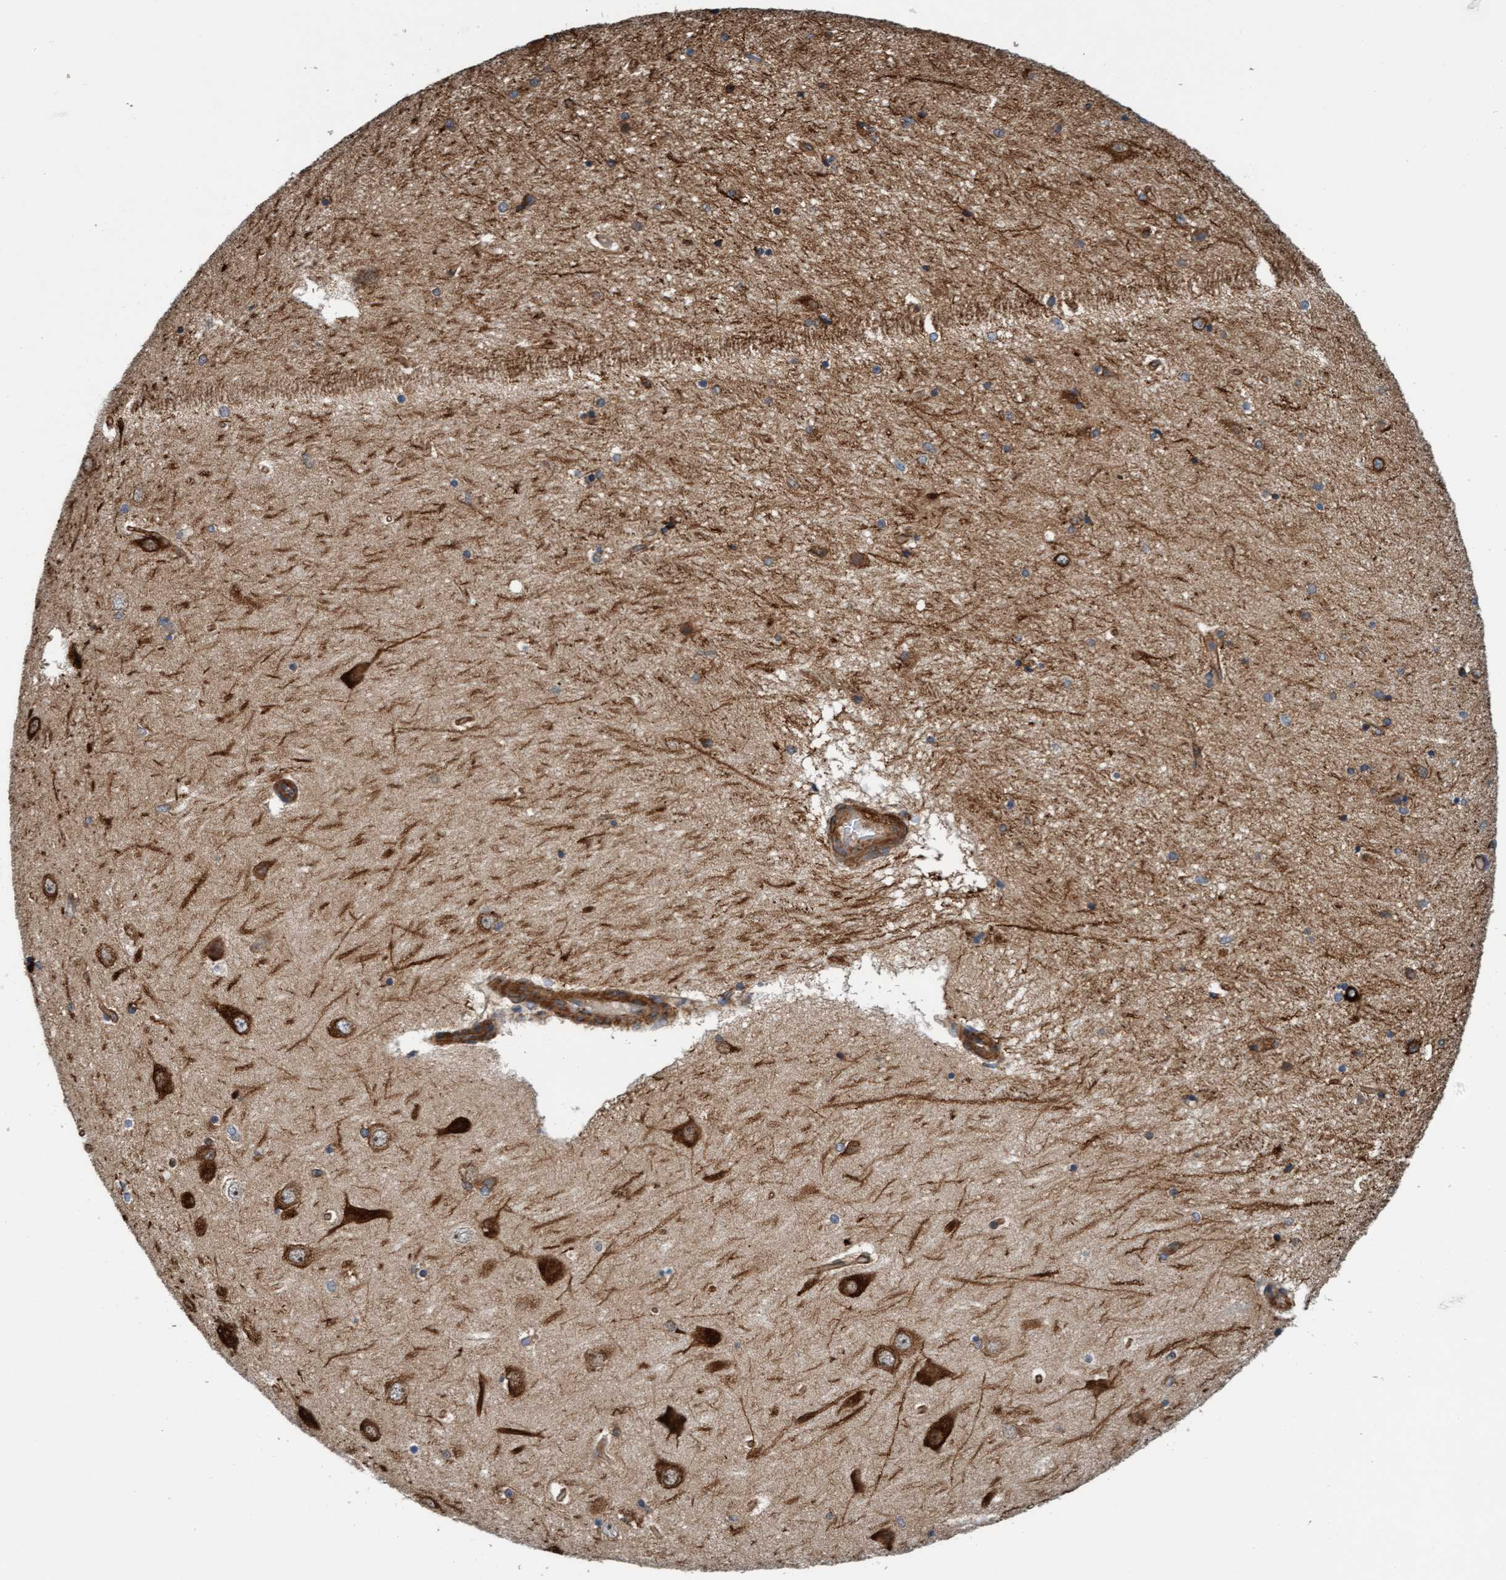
{"staining": {"intensity": "moderate", "quantity": ">75%", "location": "cytoplasmic/membranous"}, "tissue": "hippocampus", "cell_type": "Glial cells", "image_type": "normal", "snomed": [{"axis": "morphology", "description": "Normal tissue, NOS"}, {"axis": "topography", "description": "Hippocampus"}], "caption": "About >75% of glial cells in normal human hippocampus exhibit moderate cytoplasmic/membranous protein staining as visualized by brown immunohistochemical staining.", "gene": "FMNL3", "patient": {"sex": "female", "age": 54}}